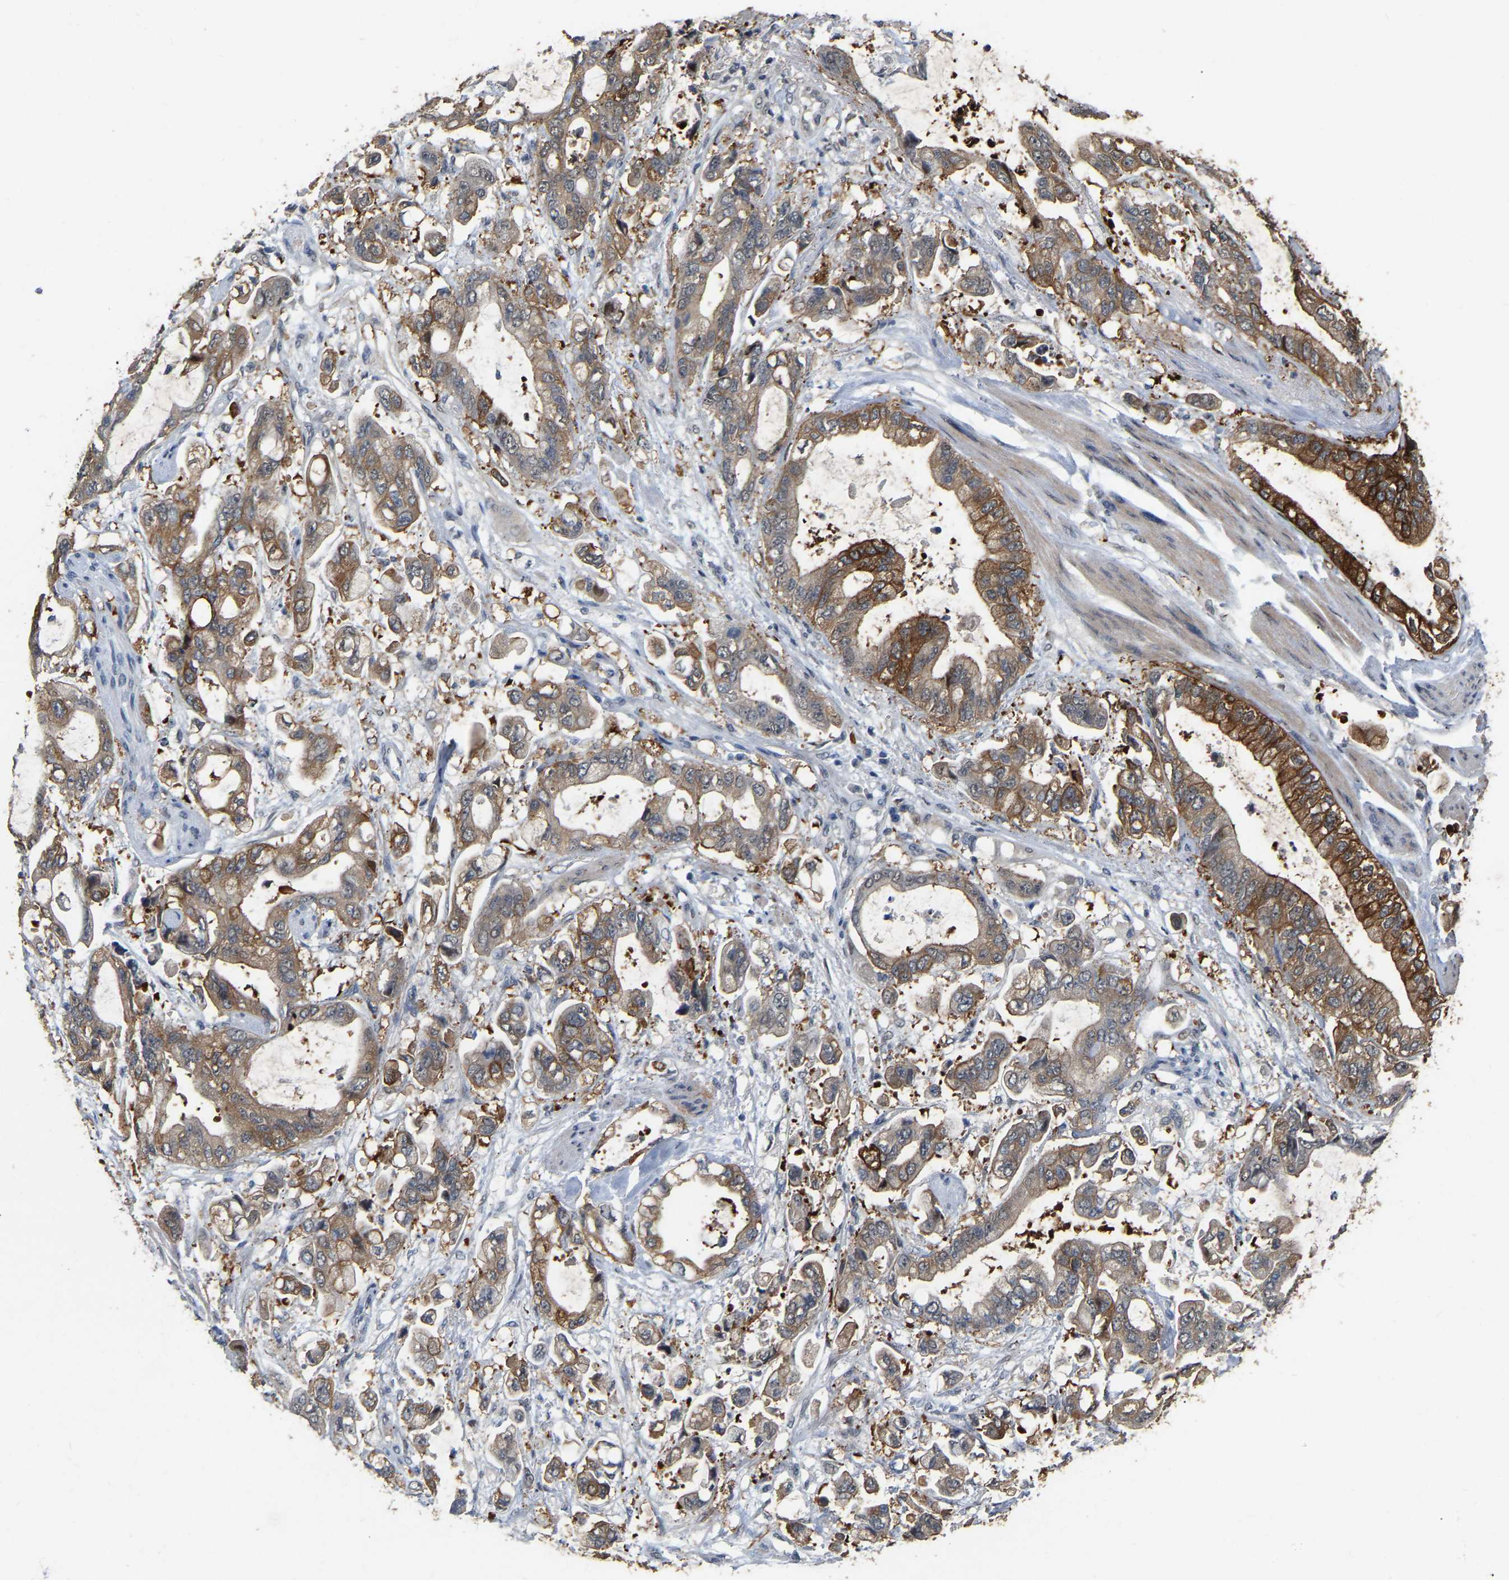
{"staining": {"intensity": "moderate", "quantity": ">75%", "location": "cytoplasmic/membranous"}, "tissue": "stomach cancer", "cell_type": "Tumor cells", "image_type": "cancer", "snomed": [{"axis": "morphology", "description": "Normal tissue, NOS"}, {"axis": "morphology", "description": "Adenocarcinoma, NOS"}, {"axis": "topography", "description": "Stomach"}], "caption": "A medium amount of moderate cytoplasmic/membranous positivity is seen in about >75% of tumor cells in stomach adenocarcinoma tissue. Immunohistochemistry stains the protein in brown and the nuclei are stained blue.", "gene": "RUVBL1", "patient": {"sex": "male", "age": 62}}